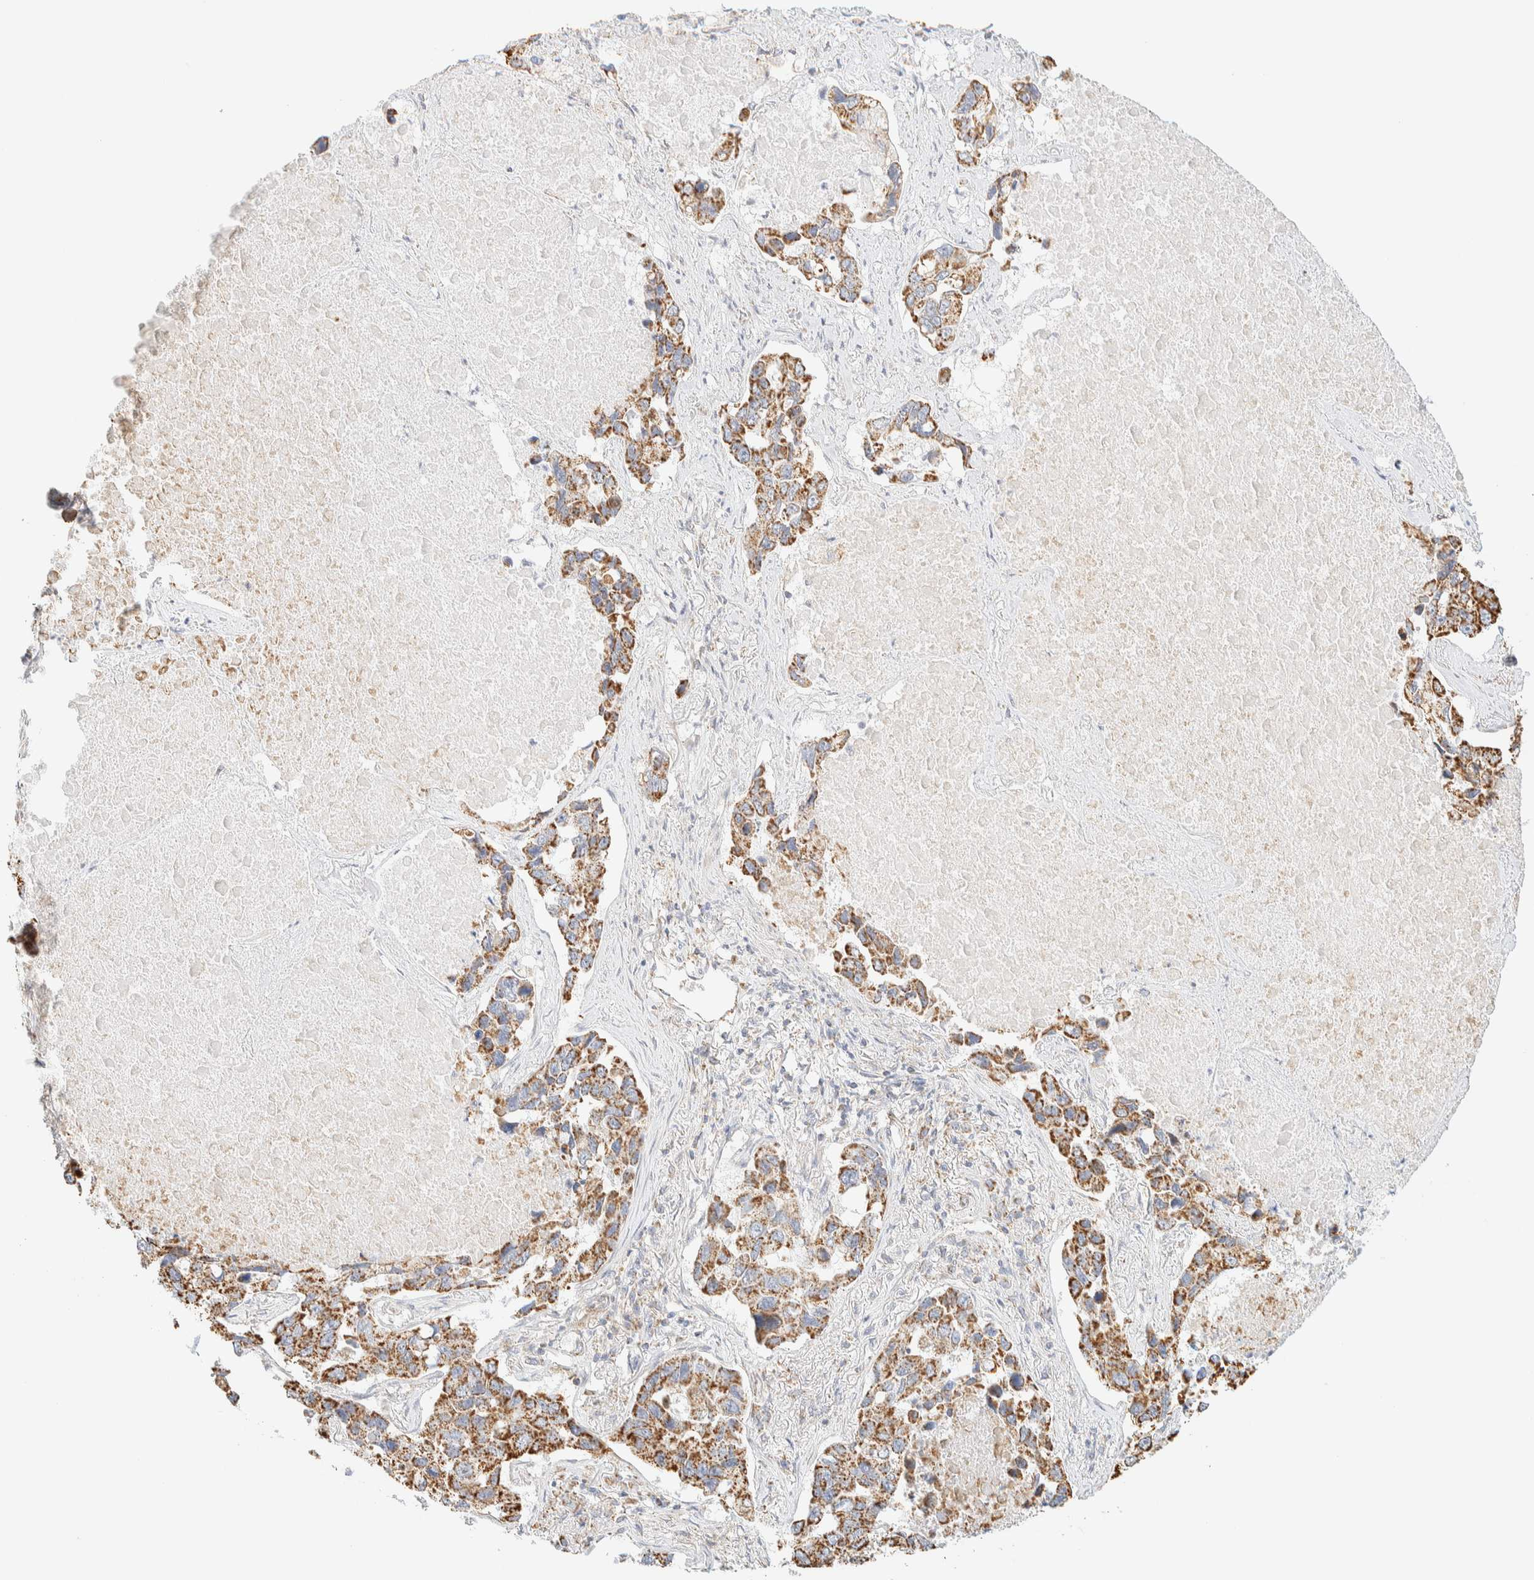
{"staining": {"intensity": "moderate", "quantity": ">75%", "location": "cytoplasmic/membranous"}, "tissue": "lung cancer", "cell_type": "Tumor cells", "image_type": "cancer", "snomed": [{"axis": "morphology", "description": "Adenocarcinoma, NOS"}, {"axis": "topography", "description": "Lung"}], "caption": "Protein staining reveals moderate cytoplasmic/membranous positivity in about >75% of tumor cells in adenocarcinoma (lung).", "gene": "APBB2", "patient": {"sex": "male", "age": 64}}